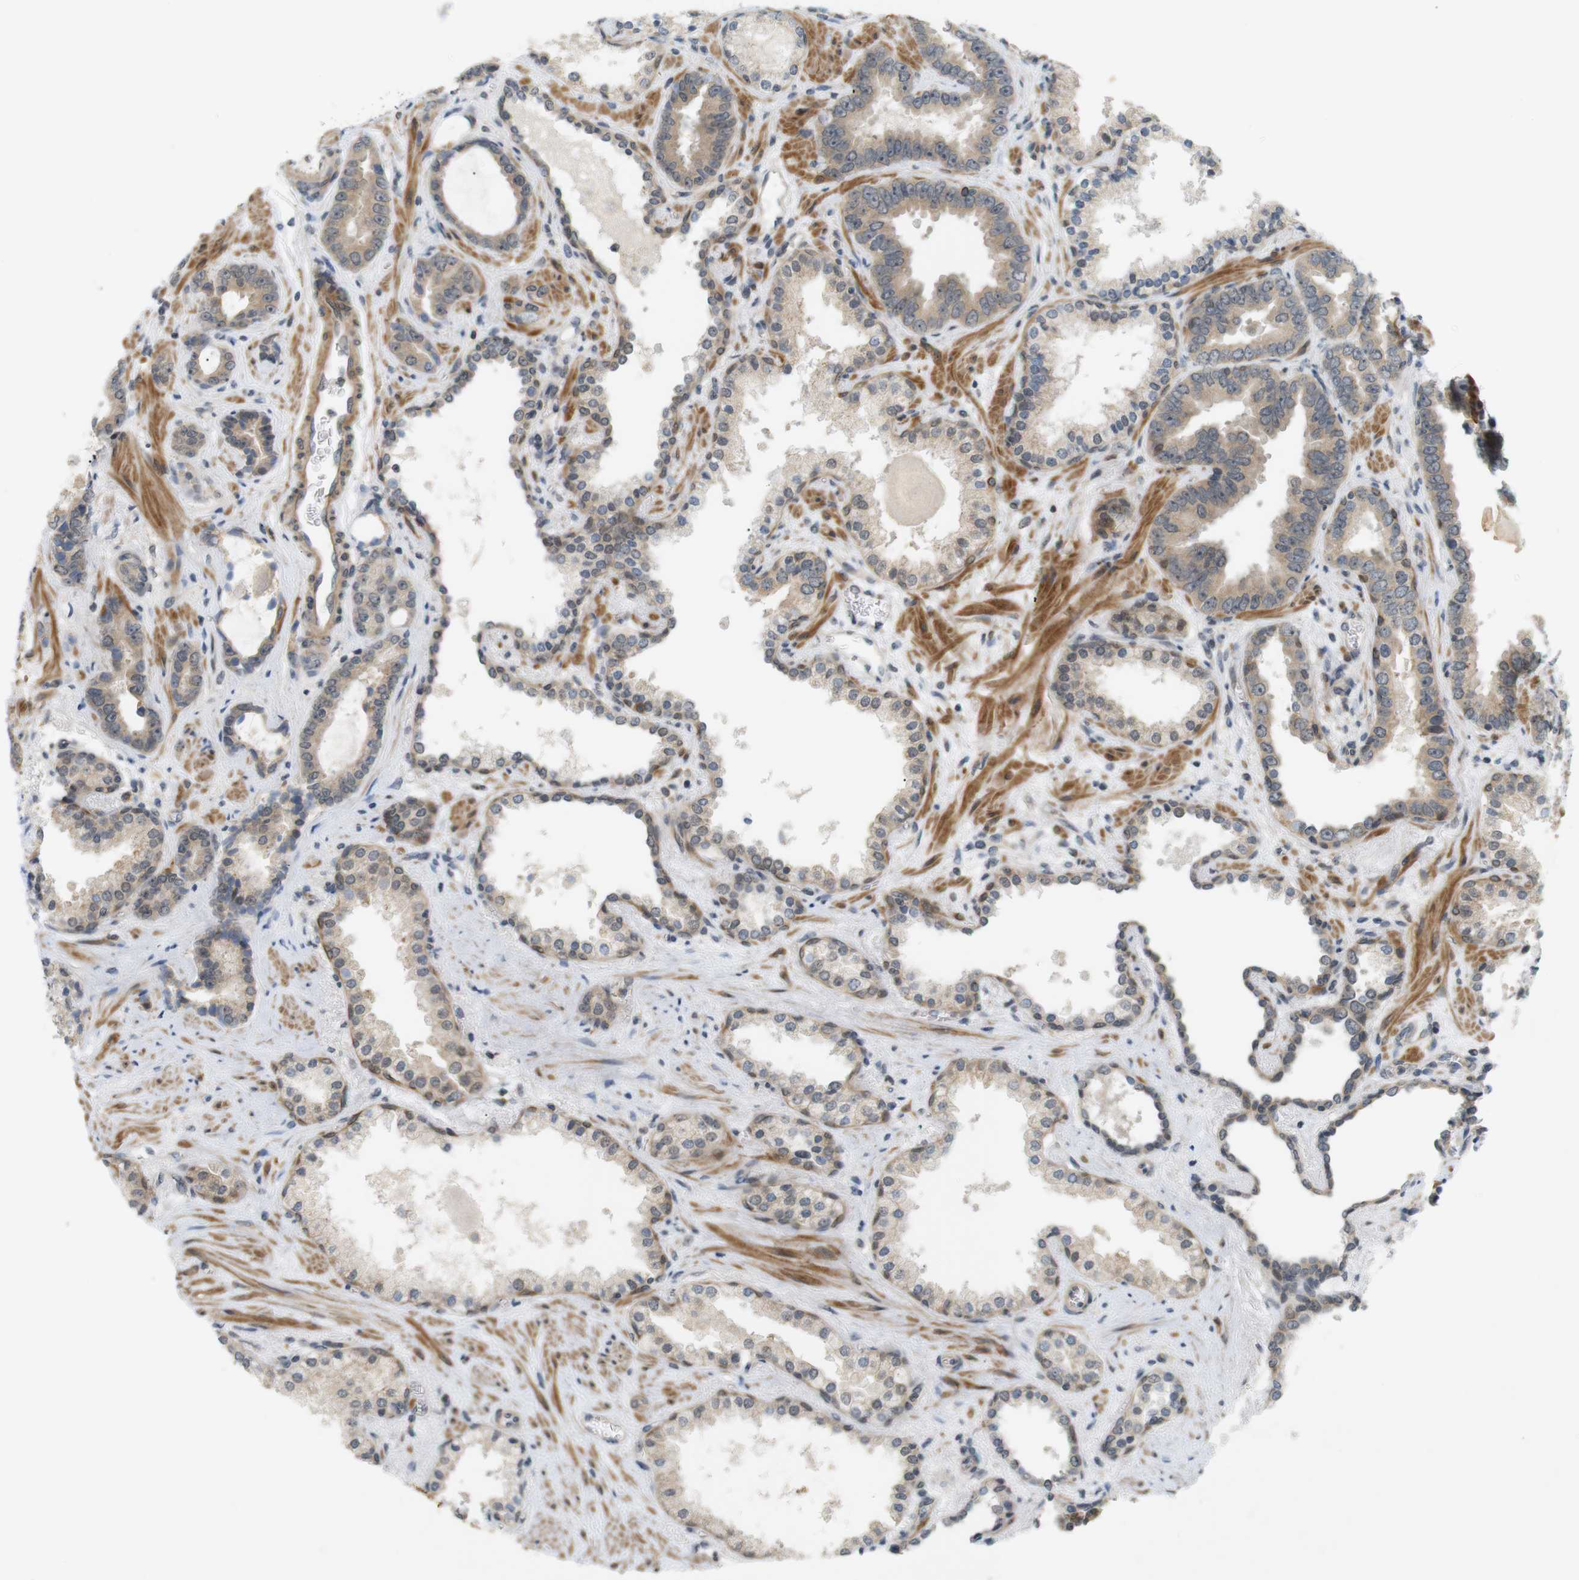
{"staining": {"intensity": "weak", "quantity": ">75%", "location": "cytoplasmic/membranous"}, "tissue": "prostate cancer", "cell_type": "Tumor cells", "image_type": "cancer", "snomed": [{"axis": "morphology", "description": "Adenocarcinoma, Low grade"}, {"axis": "topography", "description": "Prostate"}], "caption": "Human prostate cancer stained with a protein marker displays weak staining in tumor cells.", "gene": "SOCS6", "patient": {"sex": "male", "age": 60}}